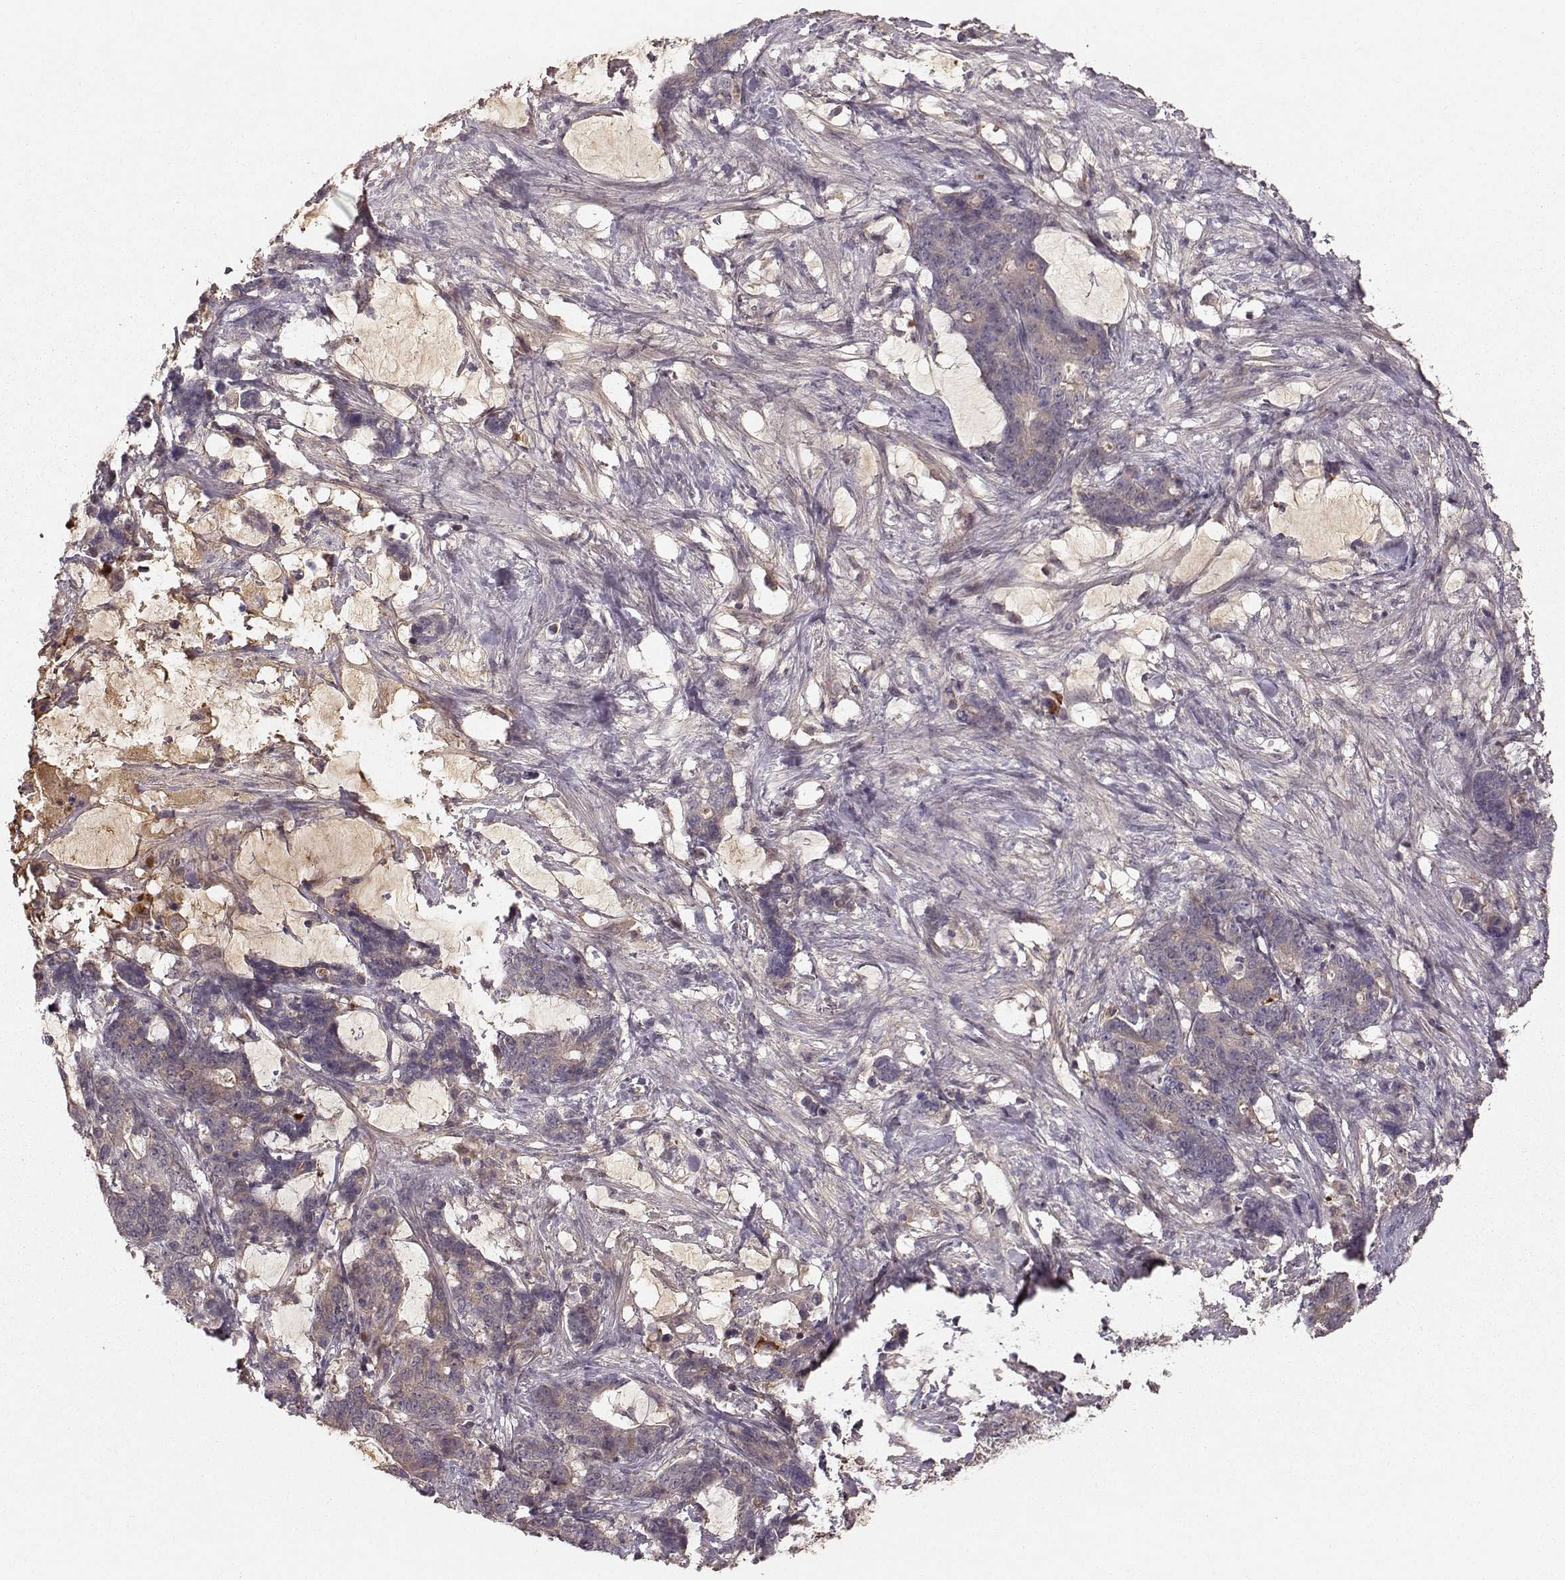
{"staining": {"intensity": "negative", "quantity": "none", "location": "none"}, "tissue": "stomach cancer", "cell_type": "Tumor cells", "image_type": "cancer", "snomed": [{"axis": "morphology", "description": "Normal tissue, NOS"}, {"axis": "morphology", "description": "Adenocarcinoma, NOS"}, {"axis": "topography", "description": "Stomach"}], "caption": "The histopathology image exhibits no staining of tumor cells in stomach cancer (adenocarcinoma). (DAB (3,3'-diaminobenzidine) IHC visualized using brightfield microscopy, high magnification).", "gene": "WNT6", "patient": {"sex": "female", "age": 64}}